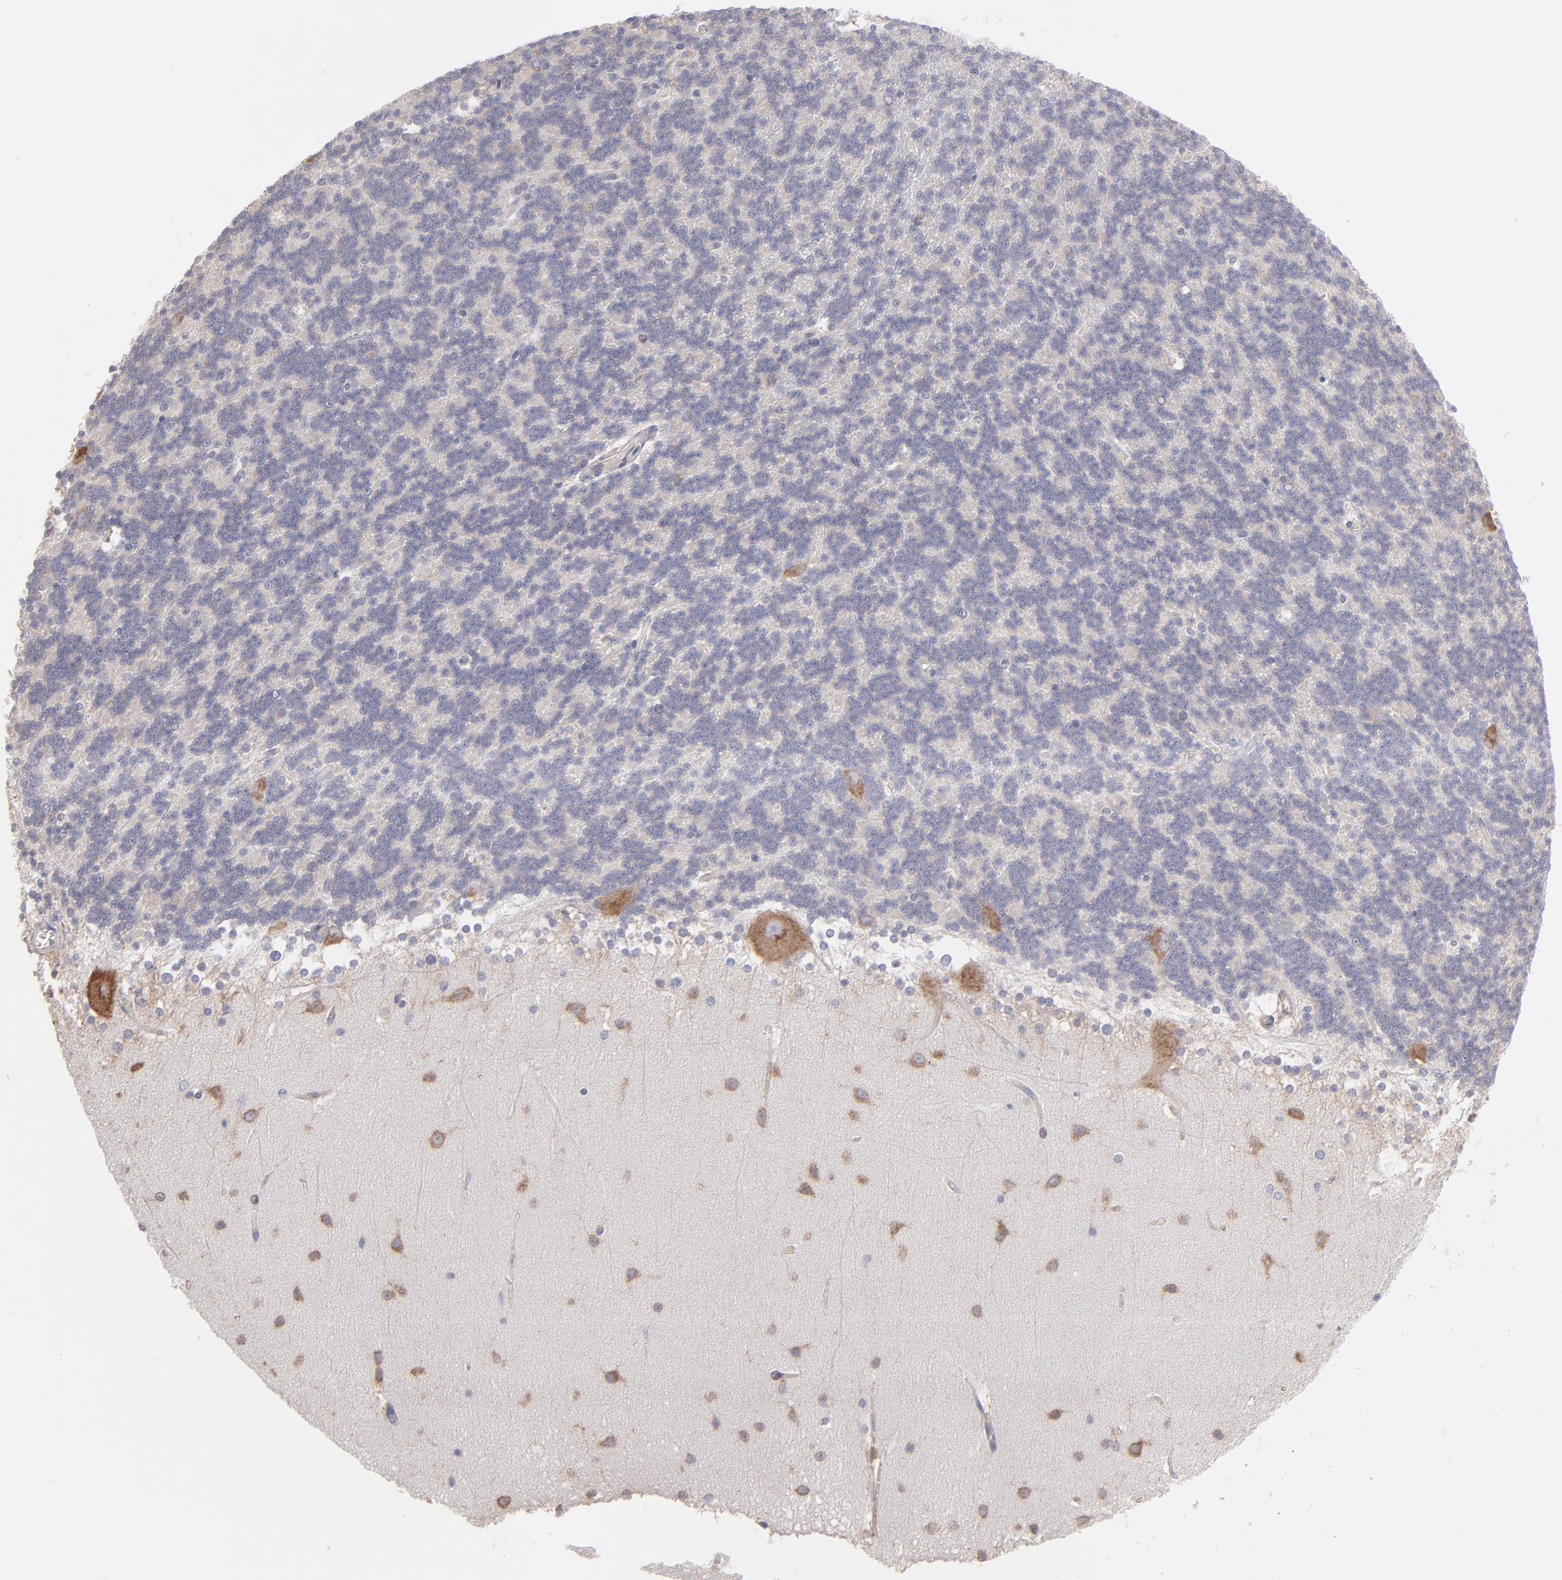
{"staining": {"intensity": "negative", "quantity": "none", "location": "none"}, "tissue": "cerebellum", "cell_type": "Cells in granular layer", "image_type": "normal", "snomed": [{"axis": "morphology", "description": "Normal tissue, NOS"}, {"axis": "topography", "description": "Cerebellum"}], "caption": "Immunohistochemistry of unremarkable cerebellum reveals no positivity in cells in granular layer. (DAB IHC, high magnification).", "gene": "RPLP0", "patient": {"sex": "female", "age": 19}}